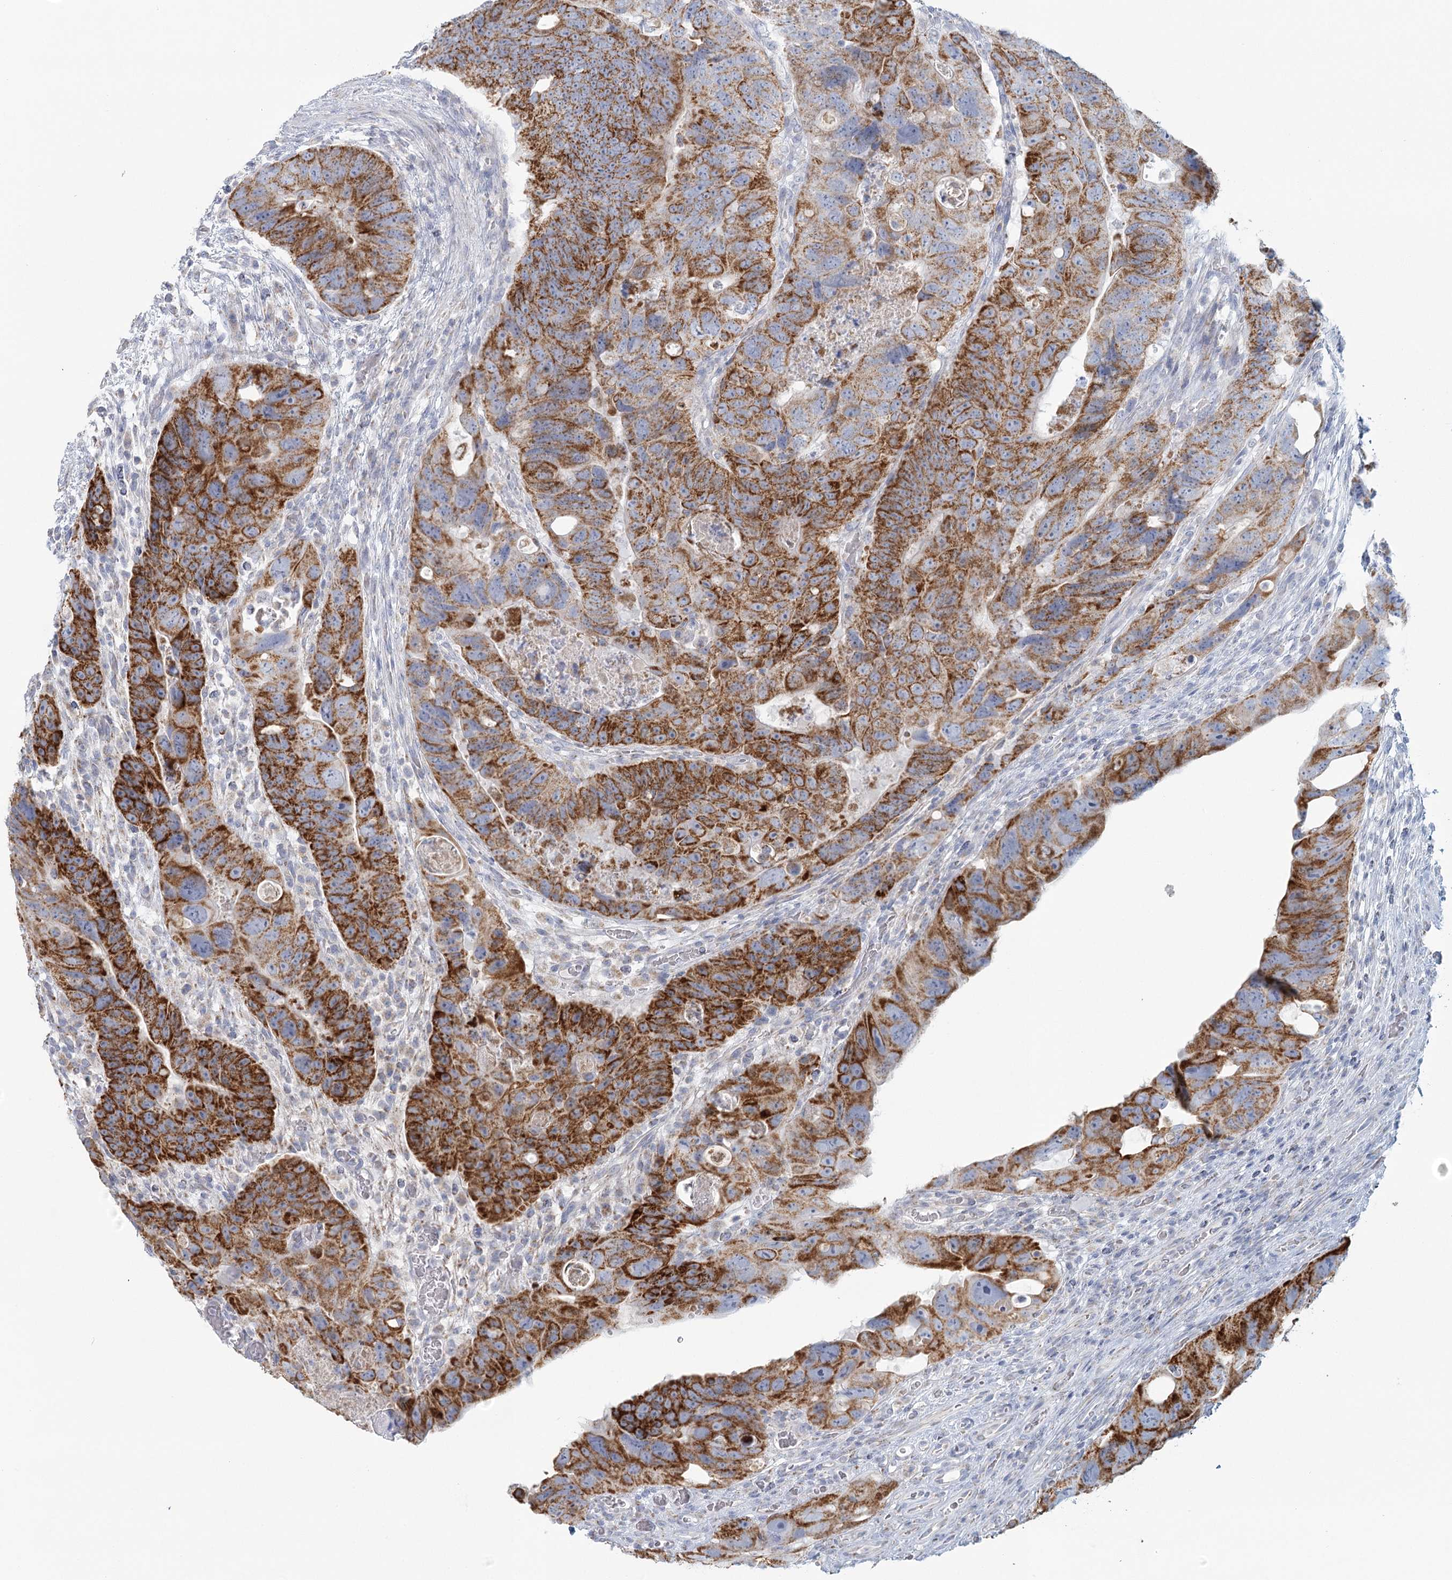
{"staining": {"intensity": "strong", "quantity": ">75%", "location": "cytoplasmic/membranous"}, "tissue": "colorectal cancer", "cell_type": "Tumor cells", "image_type": "cancer", "snomed": [{"axis": "morphology", "description": "Adenocarcinoma, NOS"}, {"axis": "topography", "description": "Rectum"}], "caption": "Adenocarcinoma (colorectal) stained for a protein (brown) exhibits strong cytoplasmic/membranous positive positivity in approximately >75% of tumor cells.", "gene": "BPHL", "patient": {"sex": "male", "age": 59}}